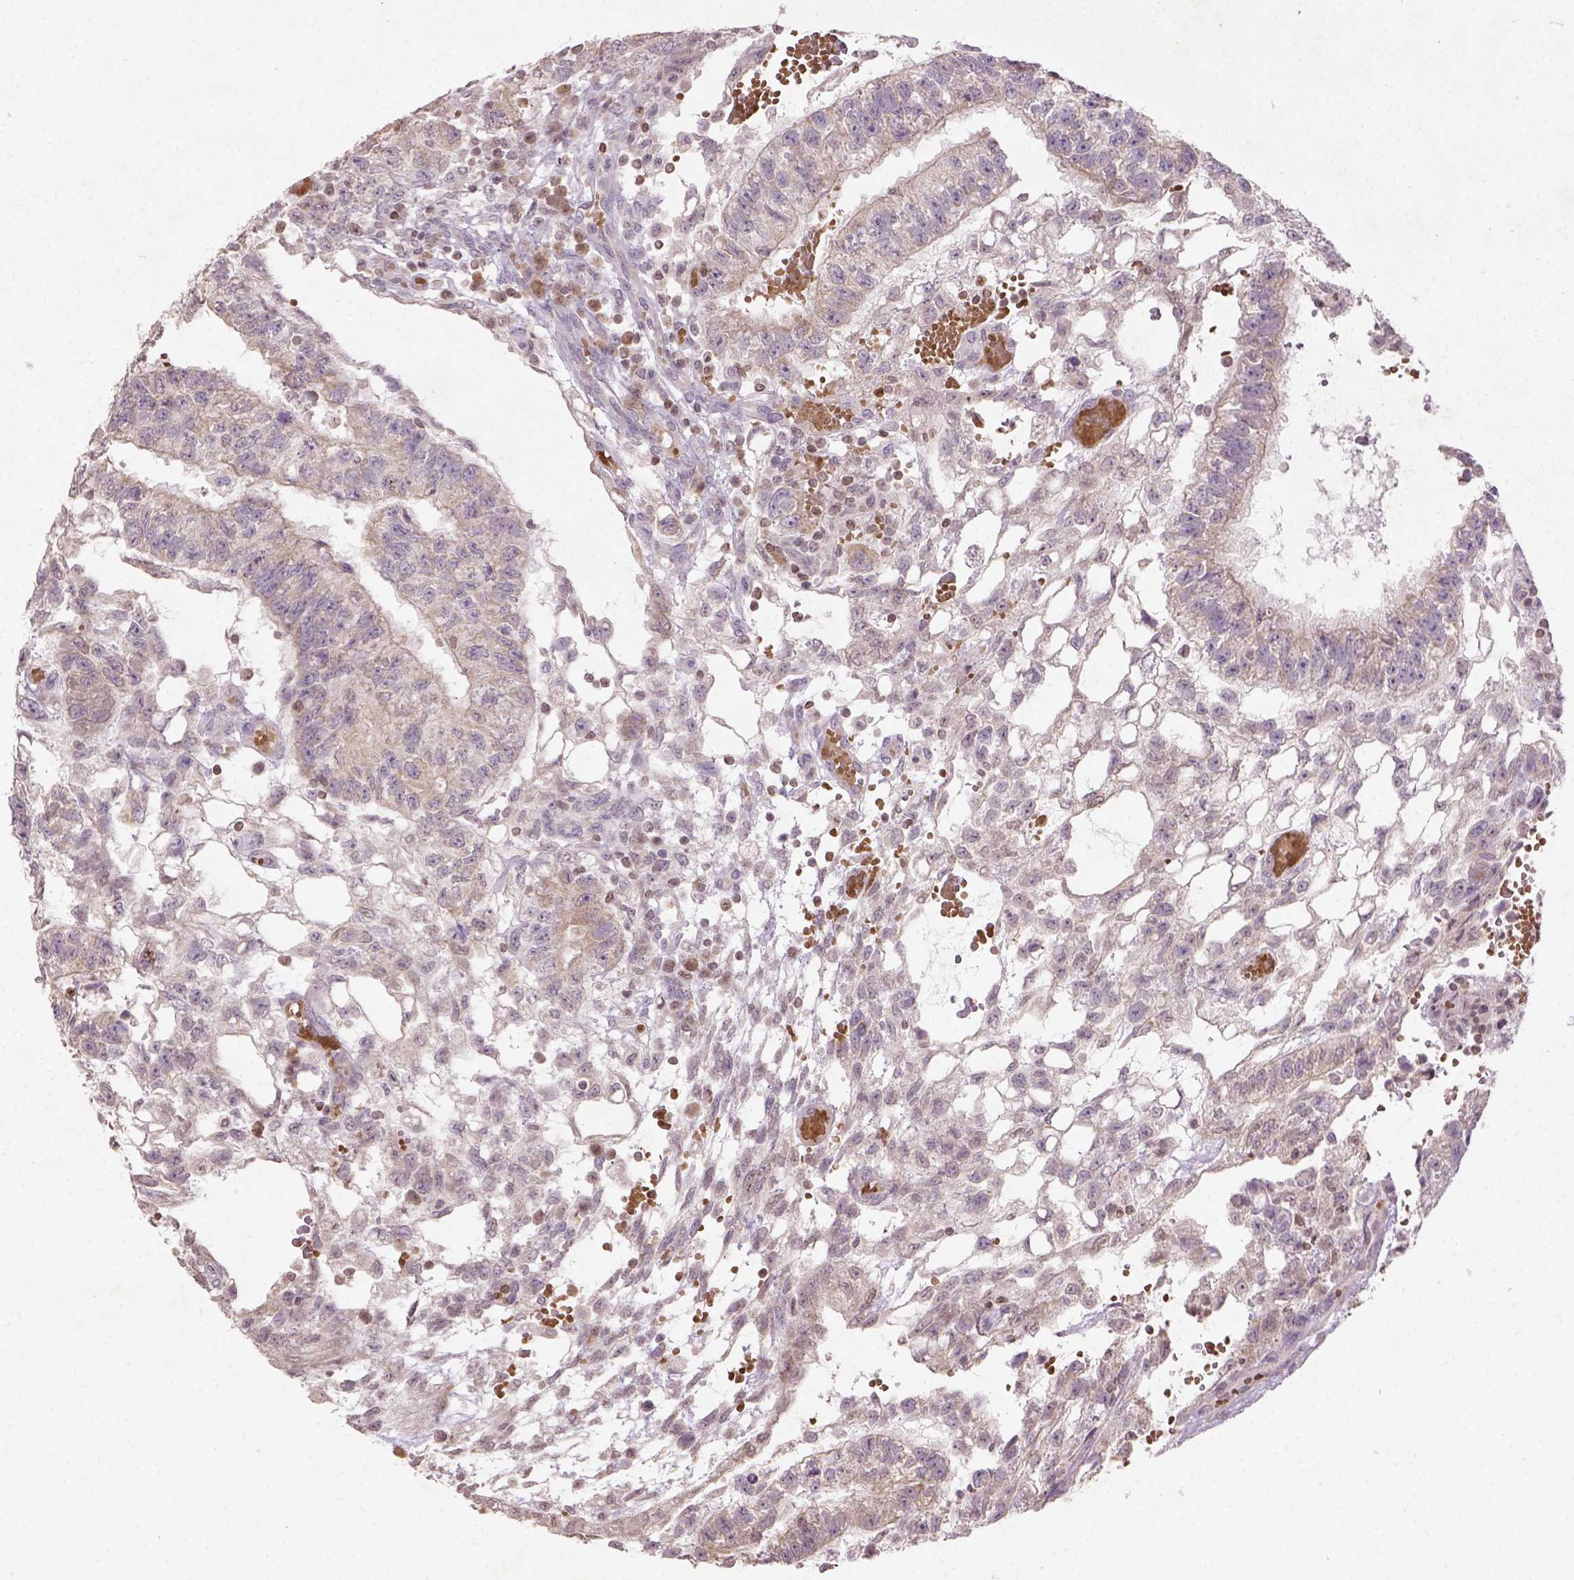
{"staining": {"intensity": "weak", "quantity": ">75%", "location": "cytoplasmic/membranous"}, "tissue": "testis cancer", "cell_type": "Tumor cells", "image_type": "cancer", "snomed": [{"axis": "morphology", "description": "Carcinoma, Embryonal, NOS"}, {"axis": "topography", "description": "Testis"}], "caption": "Testis embryonal carcinoma was stained to show a protein in brown. There is low levels of weak cytoplasmic/membranous staining in approximately >75% of tumor cells. Immunohistochemistry (ihc) stains the protein of interest in brown and the nuclei are stained blue.", "gene": "NUDT3", "patient": {"sex": "male", "age": 32}}